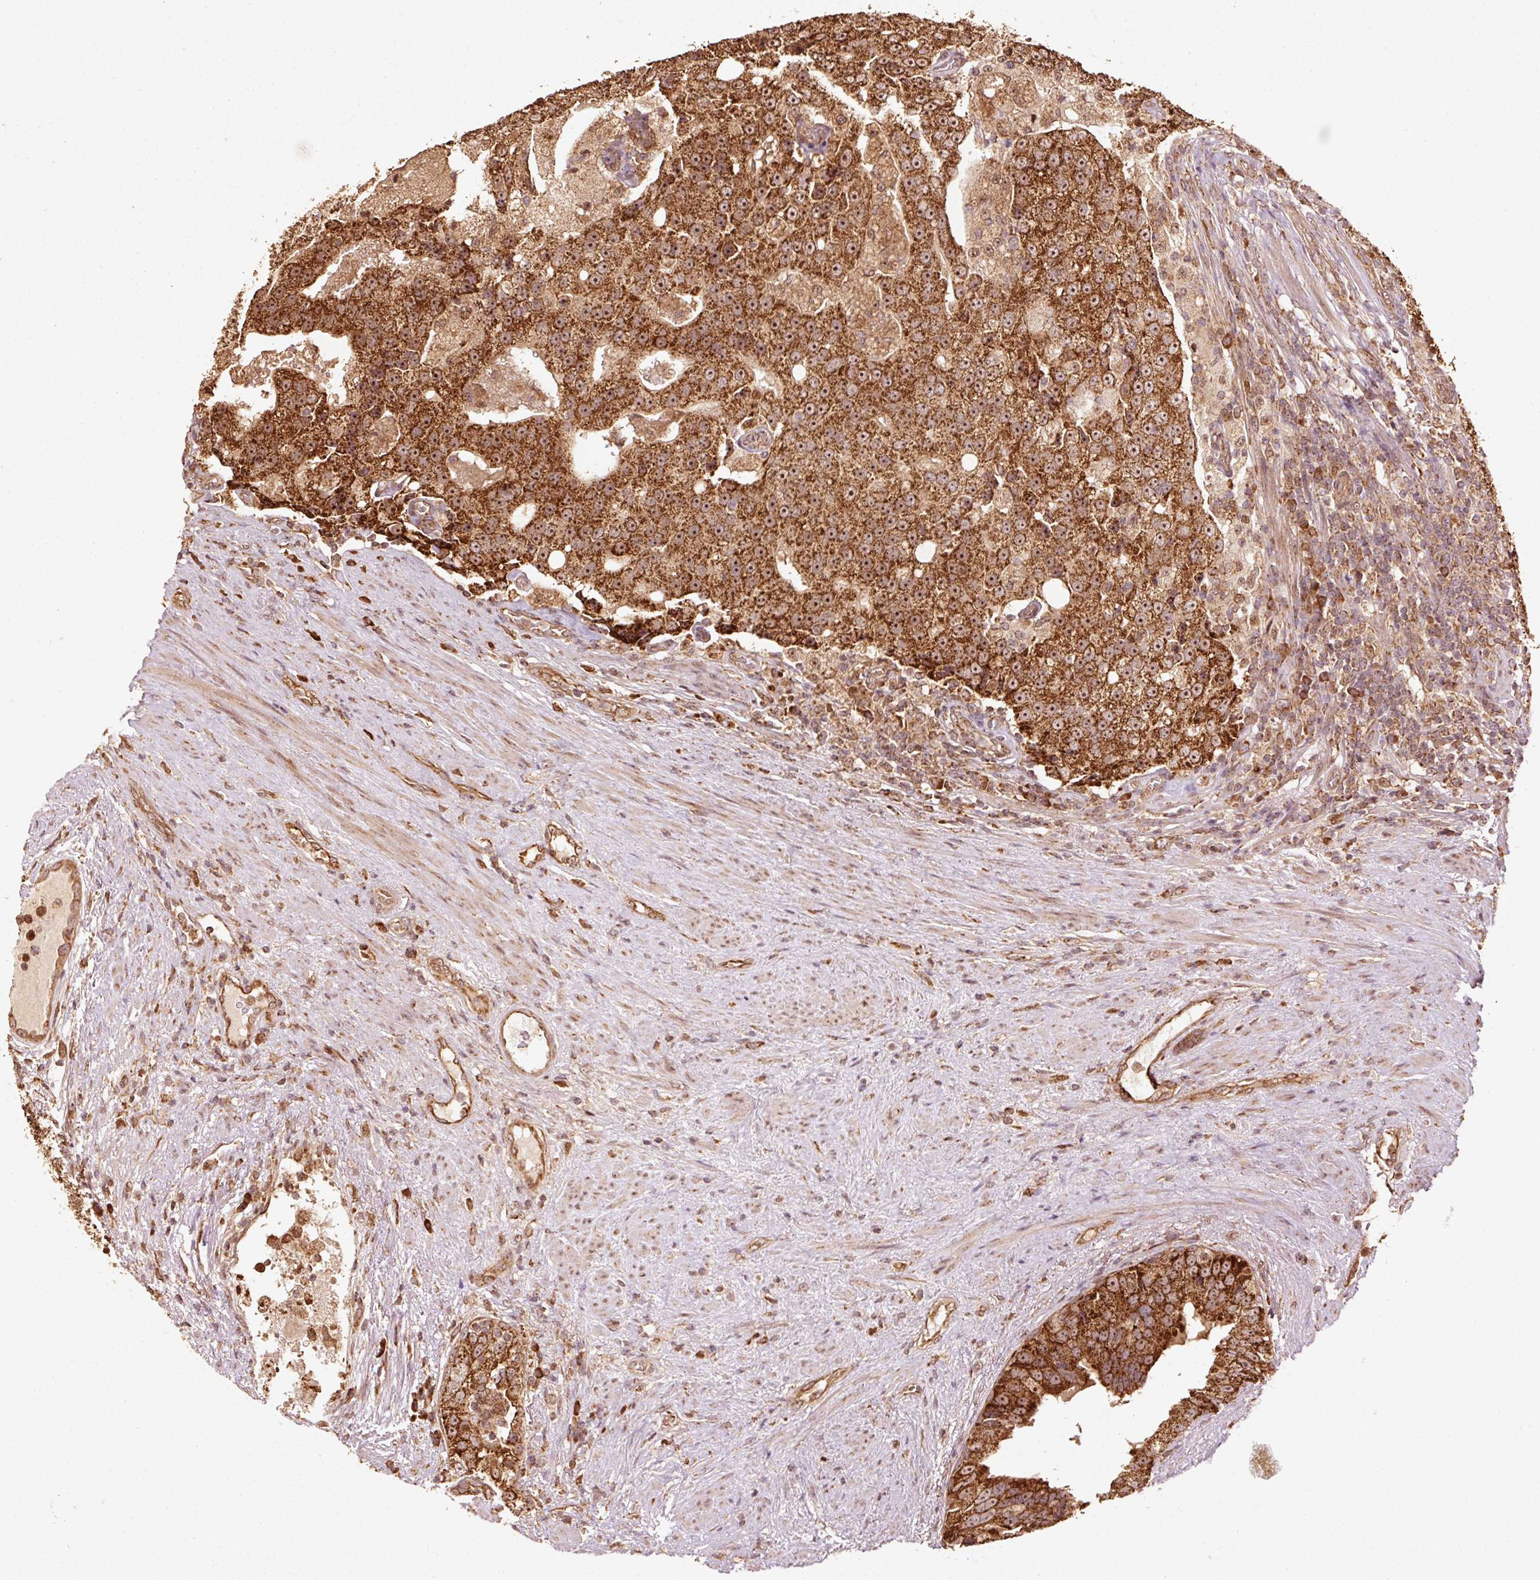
{"staining": {"intensity": "strong", "quantity": ">75%", "location": "cytoplasmic/membranous,nuclear"}, "tissue": "prostate cancer", "cell_type": "Tumor cells", "image_type": "cancer", "snomed": [{"axis": "morphology", "description": "Adenocarcinoma, High grade"}, {"axis": "topography", "description": "Prostate"}], "caption": "IHC histopathology image of high-grade adenocarcinoma (prostate) stained for a protein (brown), which shows high levels of strong cytoplasmic/membranous and nuclear staining in approximately >75% of tumor cells.", "gene": "MRPL16", "patient": {"sex": "male", "age": 70}}